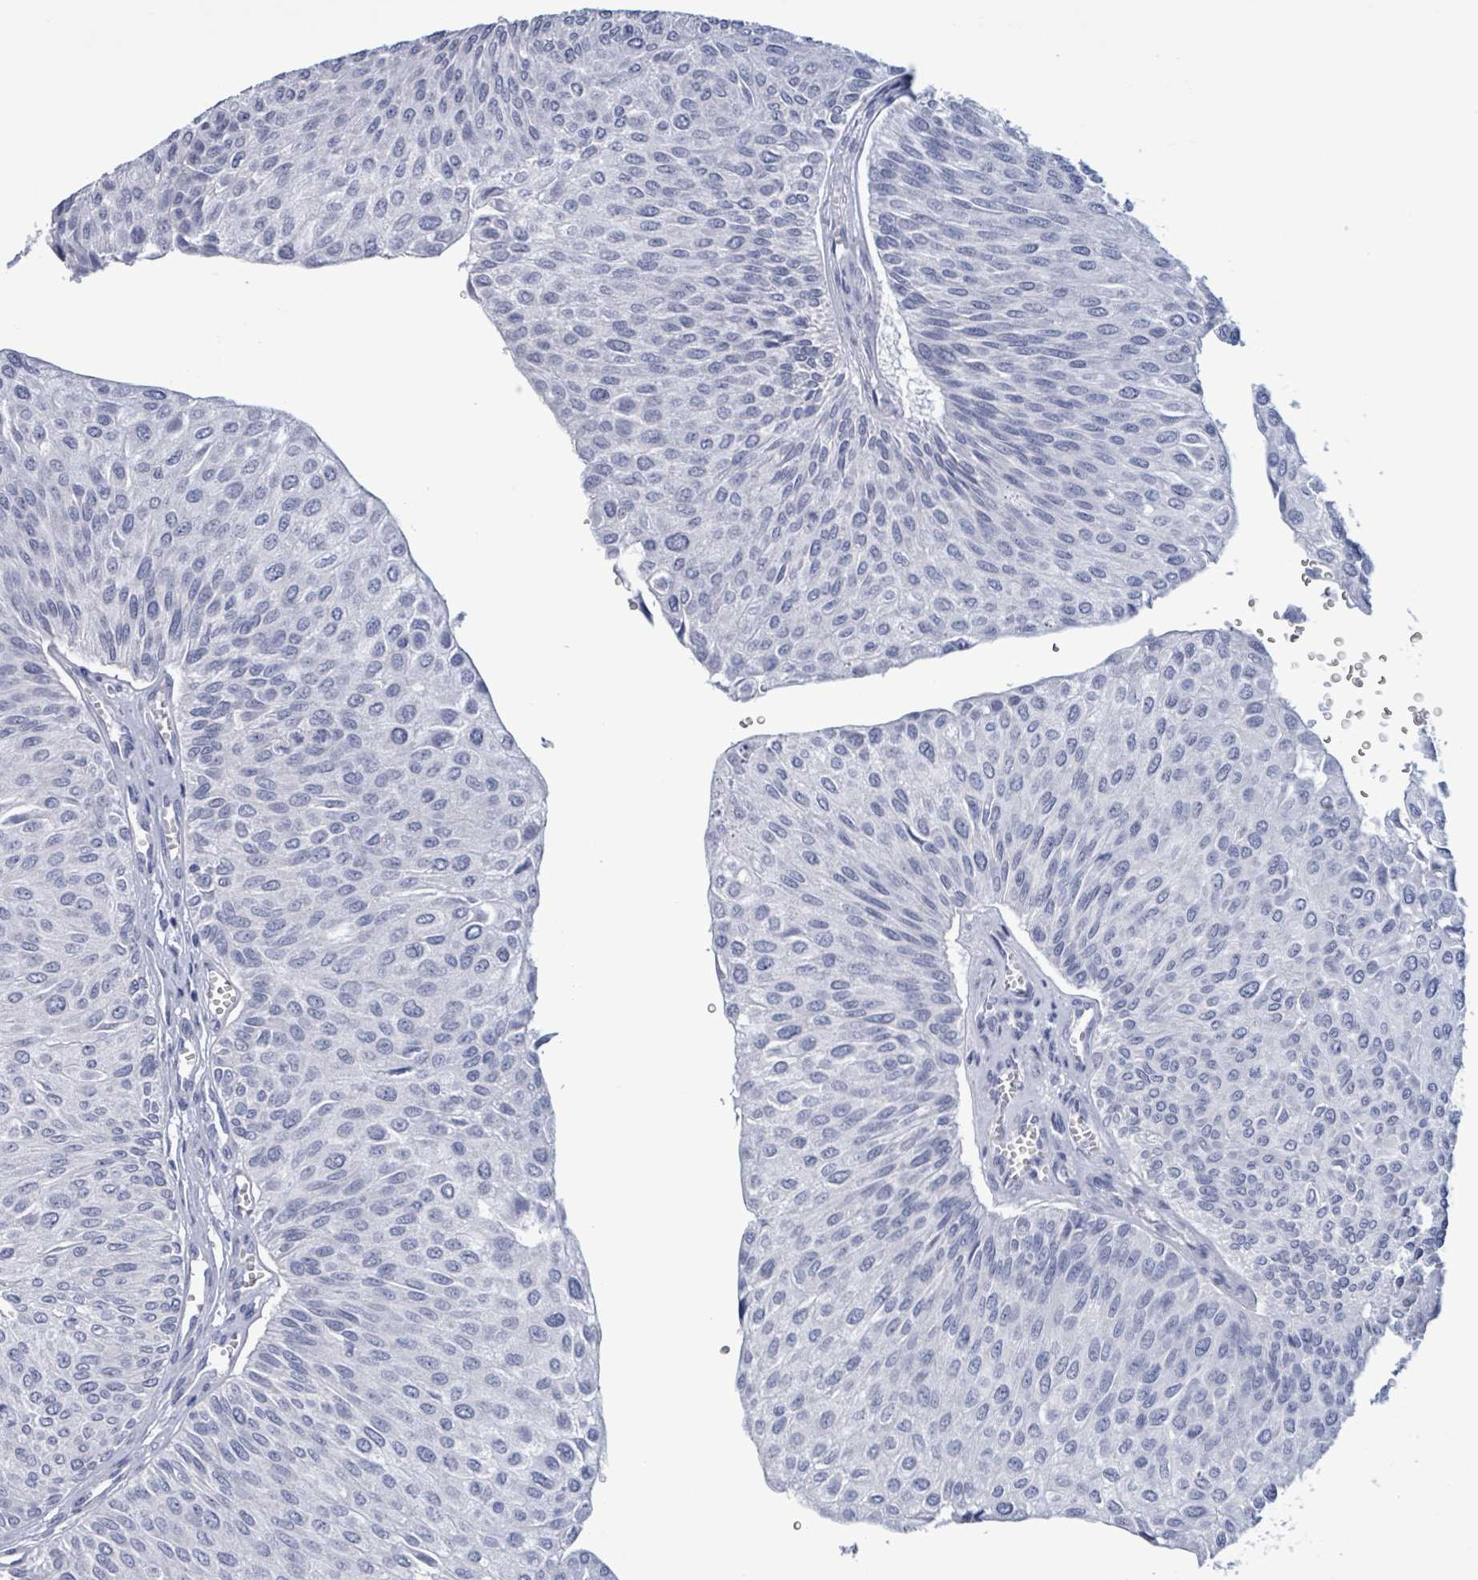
{"staining": {"intensity": "negative", "quantity": "none", "location": "none"}, "tissue": "urothelial cancer", "cell_type": "Tumor cells", "image_type": "cancer", "snomed": [{"axis": "morphology", "description": "Urothelial carcinoma, NOS"}, {"axis": "topography", "description": "Urinary bladder"}], "caption": "Tumor cells show no significant protein positivity in transitional cell carcinoma.", "gene": "NKX2-1", "patient": {"sex": "male", "age": 67}}